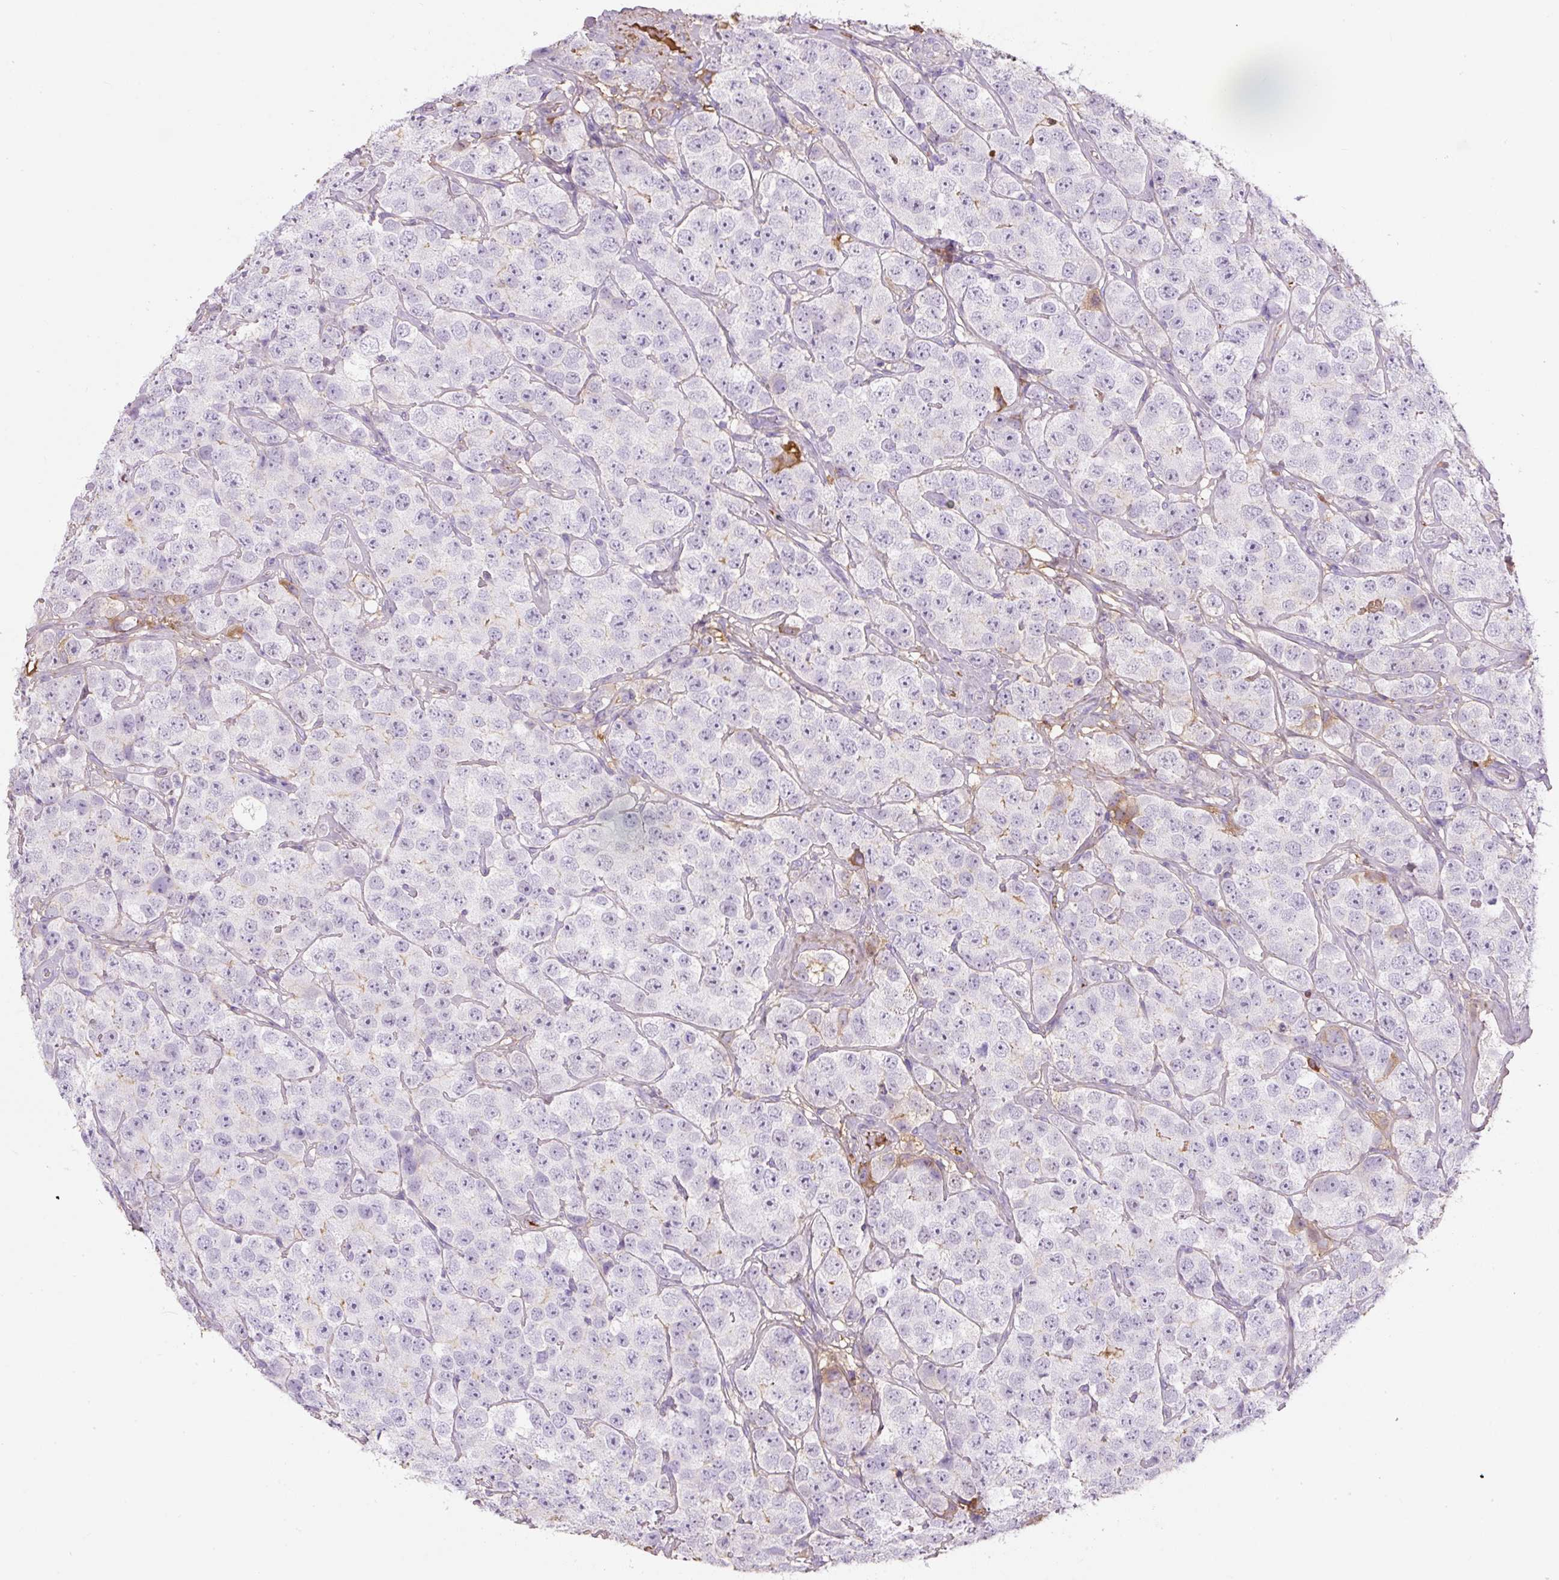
{"staining": {"intensity": "negative", "quantity": "none", "location": "none"}, "tissue": "testis cancer", "cell_type": "Tumor cells", "image_type": "cancer", "snomed": [{"axis": "morphology", "description": "Seminoma, NOS"}, {"axis": "topography", "description": "Testis"}], "caption": "IHC histopathology image of human testis cancer (seminoma) stained for a protein (brown), which shows no staining in tumor cells.", "gene": "APOA1", "patient": {"sex": "male", "age": 28}}